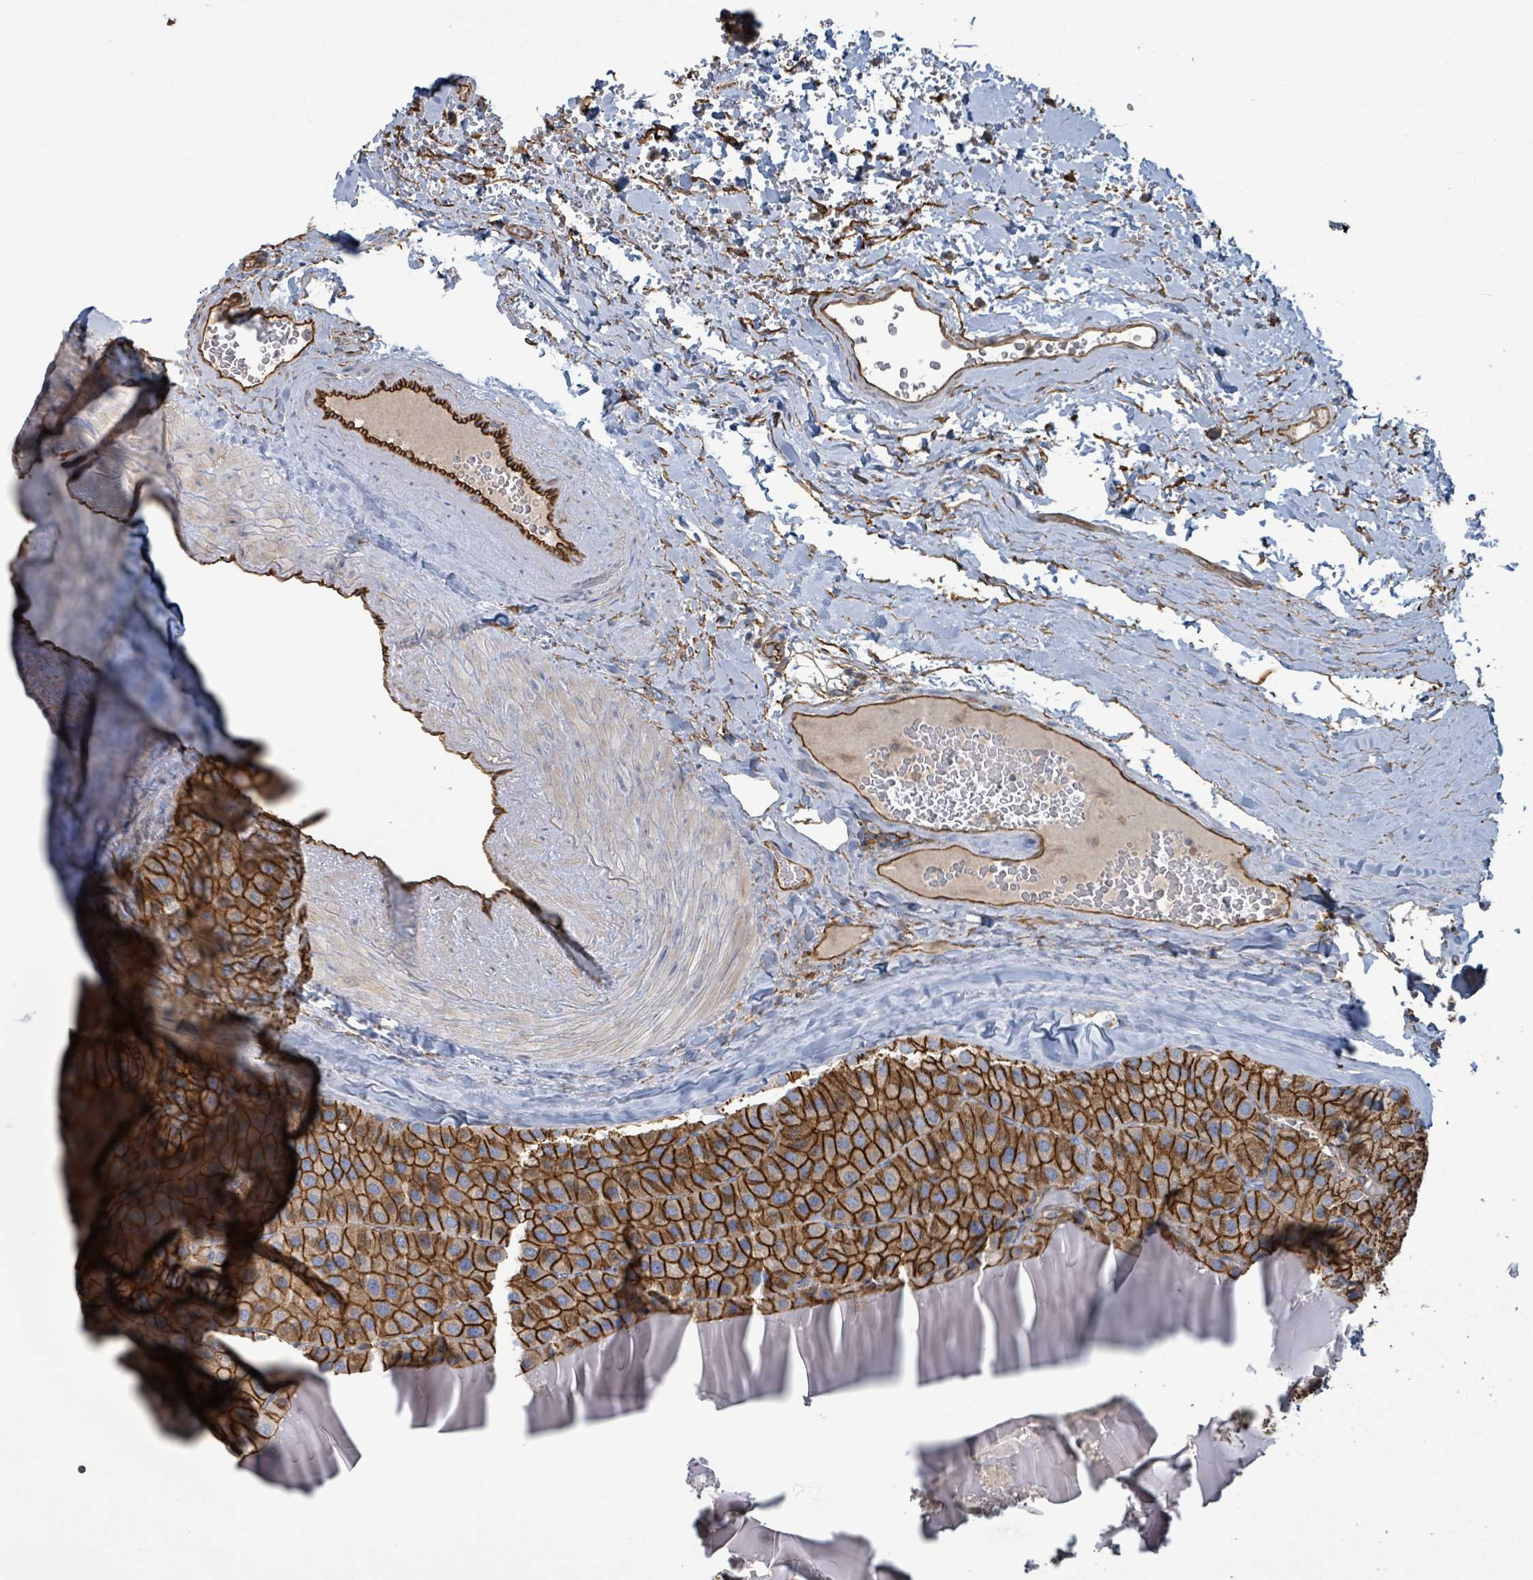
{"staining": {"intensity": "strong", "quantity": ">75%", "location": "cytoplasmic/membranous"}, "tissue": "parathyroid gland", "cell_type": "Glandular cells", "image_type": "normal", "snomed": [{"axis": "morphology", "description": "Normal tissue, NOS"}, {"axis": "morphology", "description": "Adenoma, NOS"}, {"axis": "topography", "description": "Parathyroid gland"}], "caption": "Parathyroid gland stained with DAB (3,3'-diaminobenzidine) immunohistochemistry reveals high levels of strong cytoplasmic/membranous positivity in approximately >75% of glandular cells.", "gene": "LDOC1", "patient": {"sex": "female", "age": 86}}